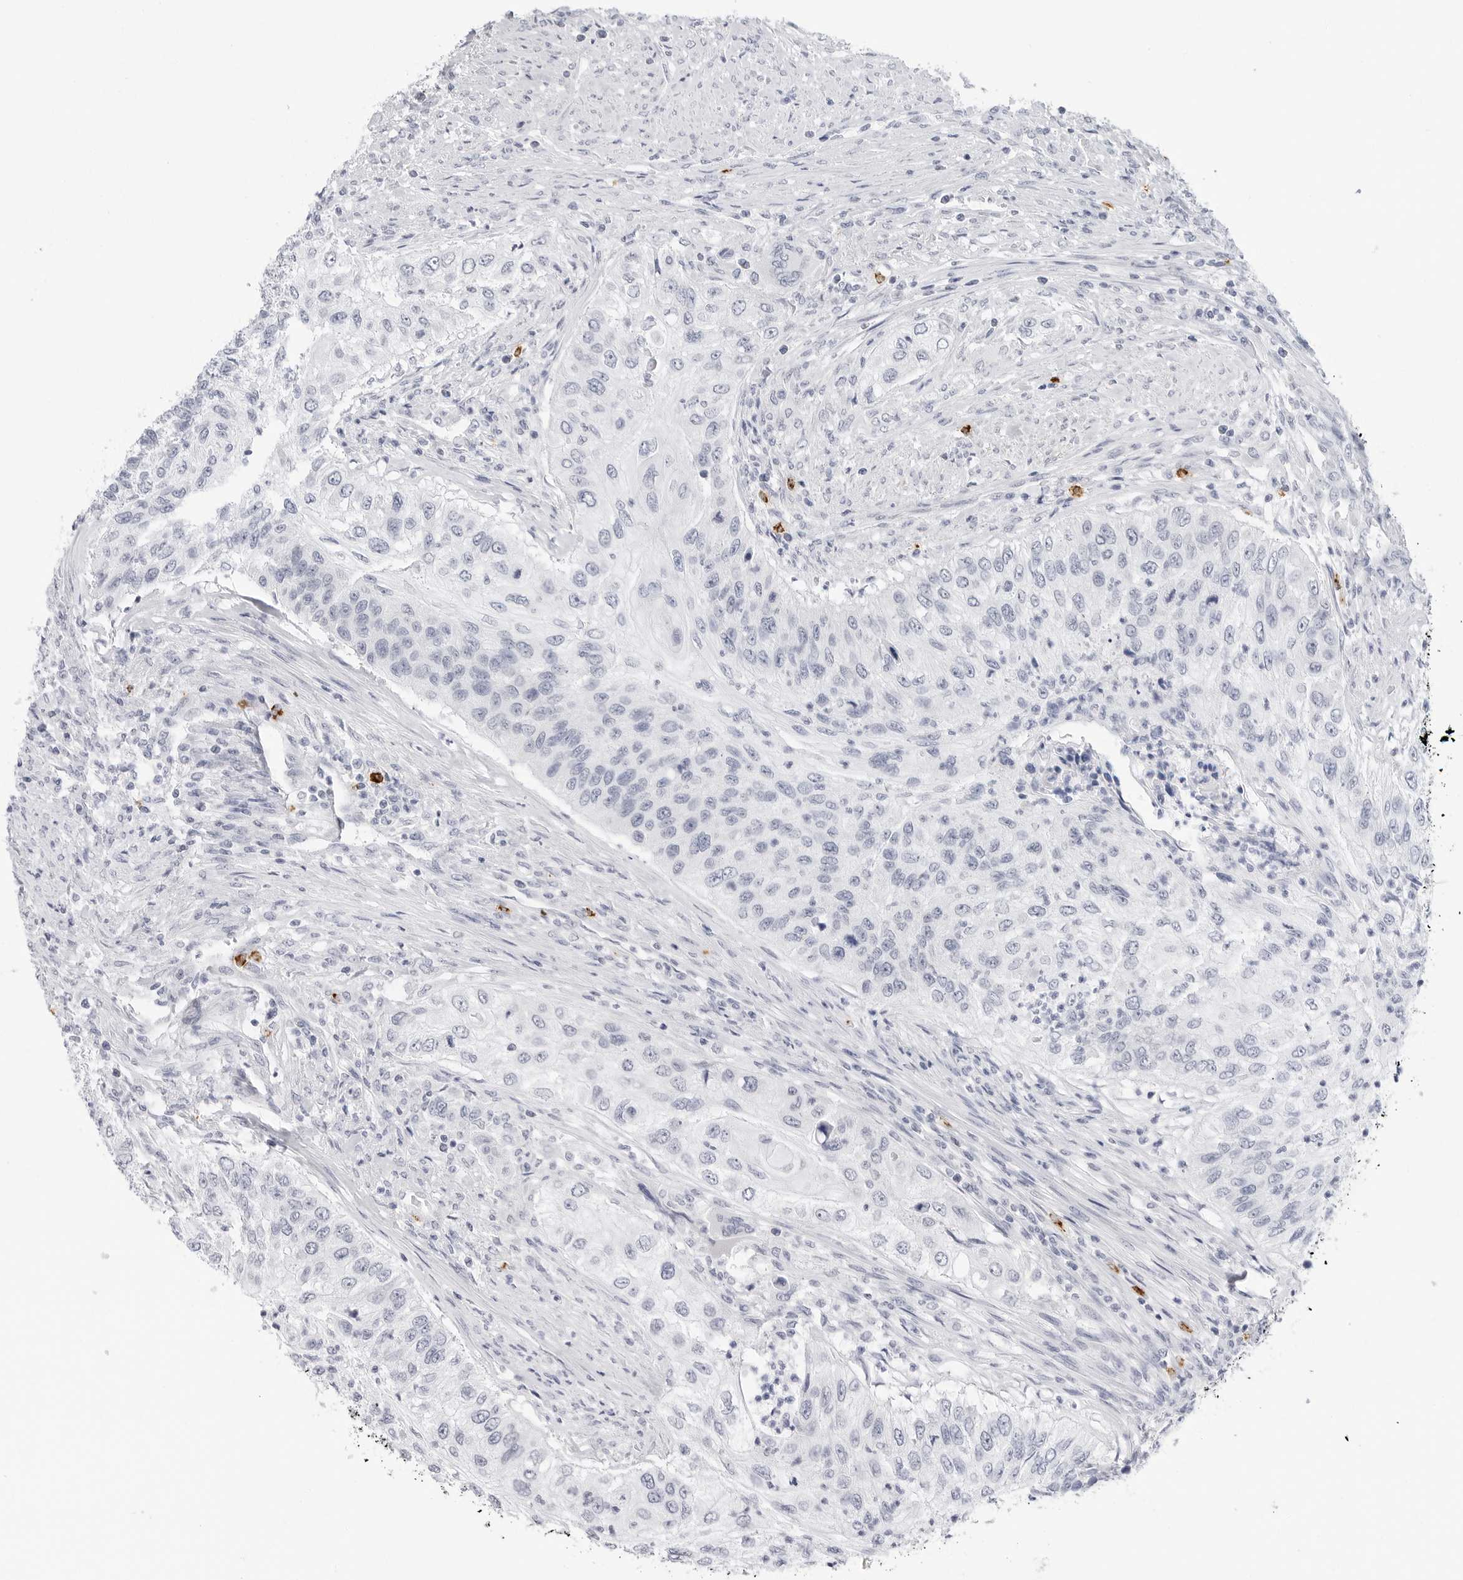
{"staining": {"intensity": "negative", "quantity": "none", "location": "none"}, "tissue": "urothelial cancer", "cell_type": "Tumor cells", "image_type": "cancer", "snomed": [{"axis": "morphology", "description": "Urothelial carcinoma, High grade"}, {"axis": "topography", "description": "Urinary bladder"}], "caption": "Urothelial carcinoma (high-grade) was stained to show a protein in brown. There is no significant positivity in tumor cells.", "gene": "HSPB7", "patient": {"sex": "female", "age": 60}}